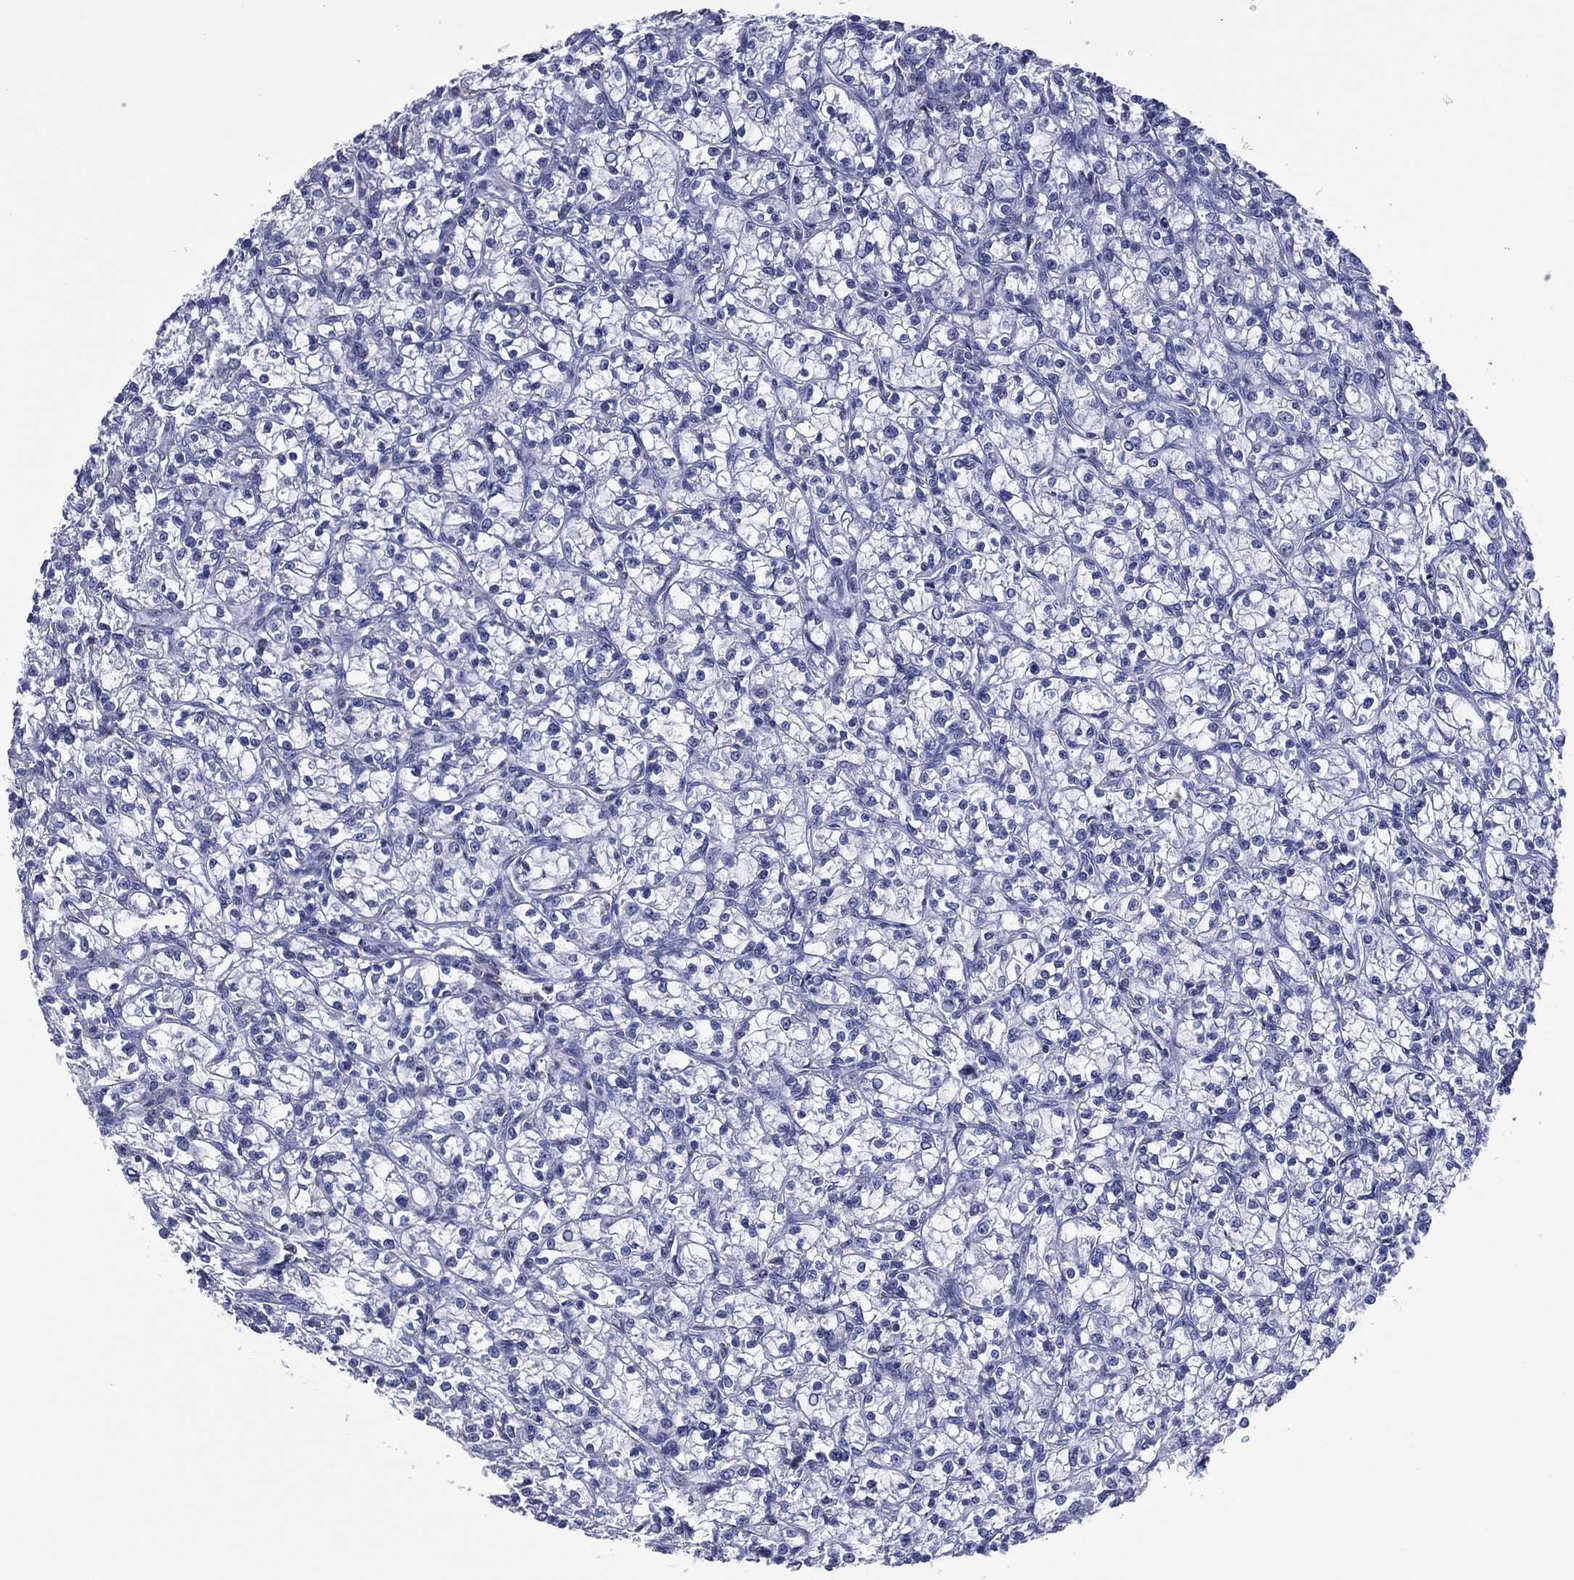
{"staining": {"intensity": "negative", "quantity": "none", "location": "none"}, "tissue": "renal cancer", "cell_type": "Tumor cells", "image_type": "cancer", "snomed": [{"axis": "morphology", "description": "Adenocarcinoma, NOS"}, {"axis": "topography", "description": "Kidney"}], "caption": "Immunohistochemistry of human adenocarcinoma (renal) exhibits no staining in tumor cells. (Immunohistochemistry (ihc), brightfield microscopy, high magnification).", "gene": "TRIM31", "patient": {"sex": "female", "age": 59}}